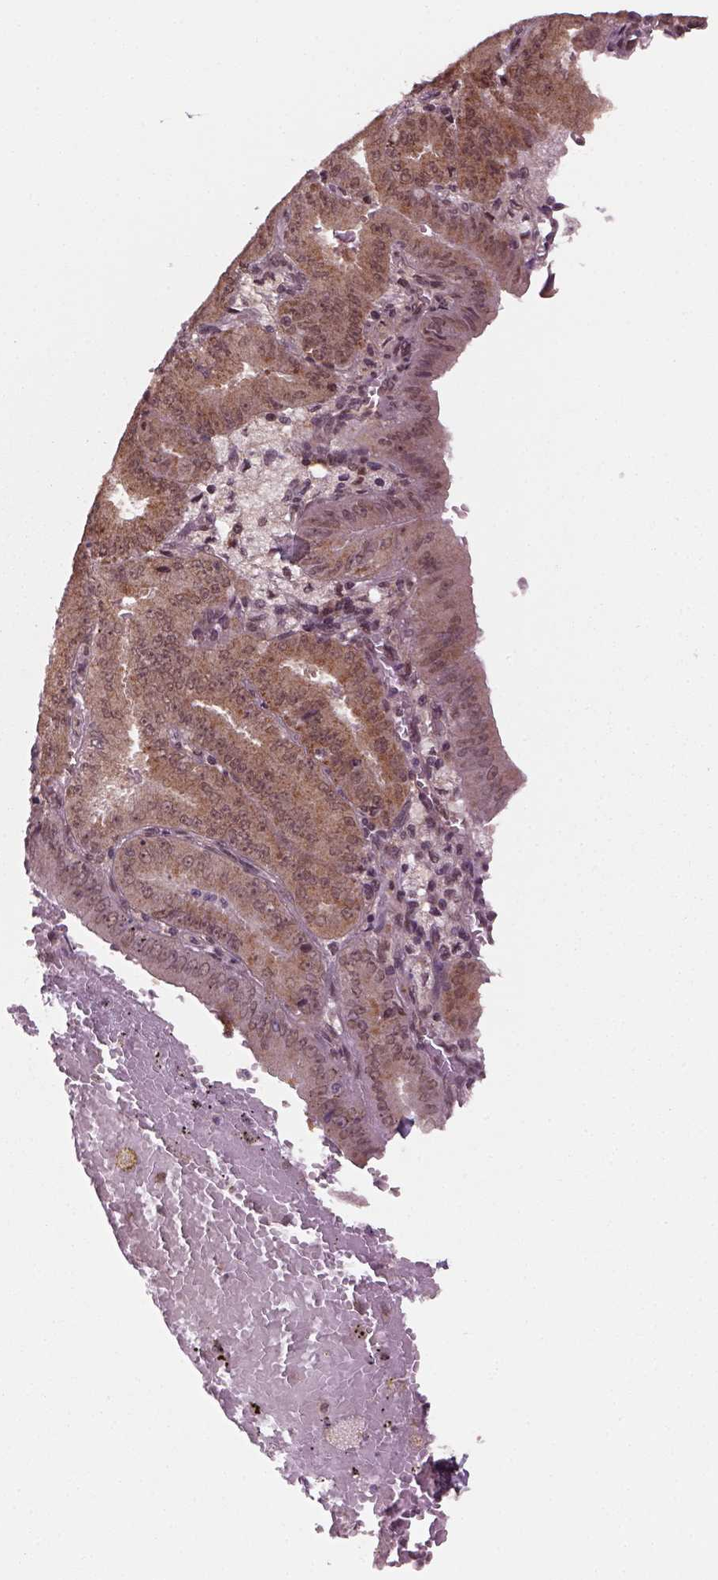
{"staining": {"intensity": "moderate", "quantity": ">75%", "location": "cytoplasmic/membranous"}, "tissue": "endometrial cancer", "cell_type": "Tumor cells", "image_type": "cancer", "snomed": [{"axis": "morphology", "description": "Adenocarcinoma, NOS"}, {"axis": "topography", "description": "Endometrium"}], "caption": "Moderate cytoplasmic/membranous expression for a protein is seen in approximately >75% of tumor cells of endometrial adenocarcinoma using IHC.", "gene": "NUDT9", "patient": {"sex": "female", "age": 66}}